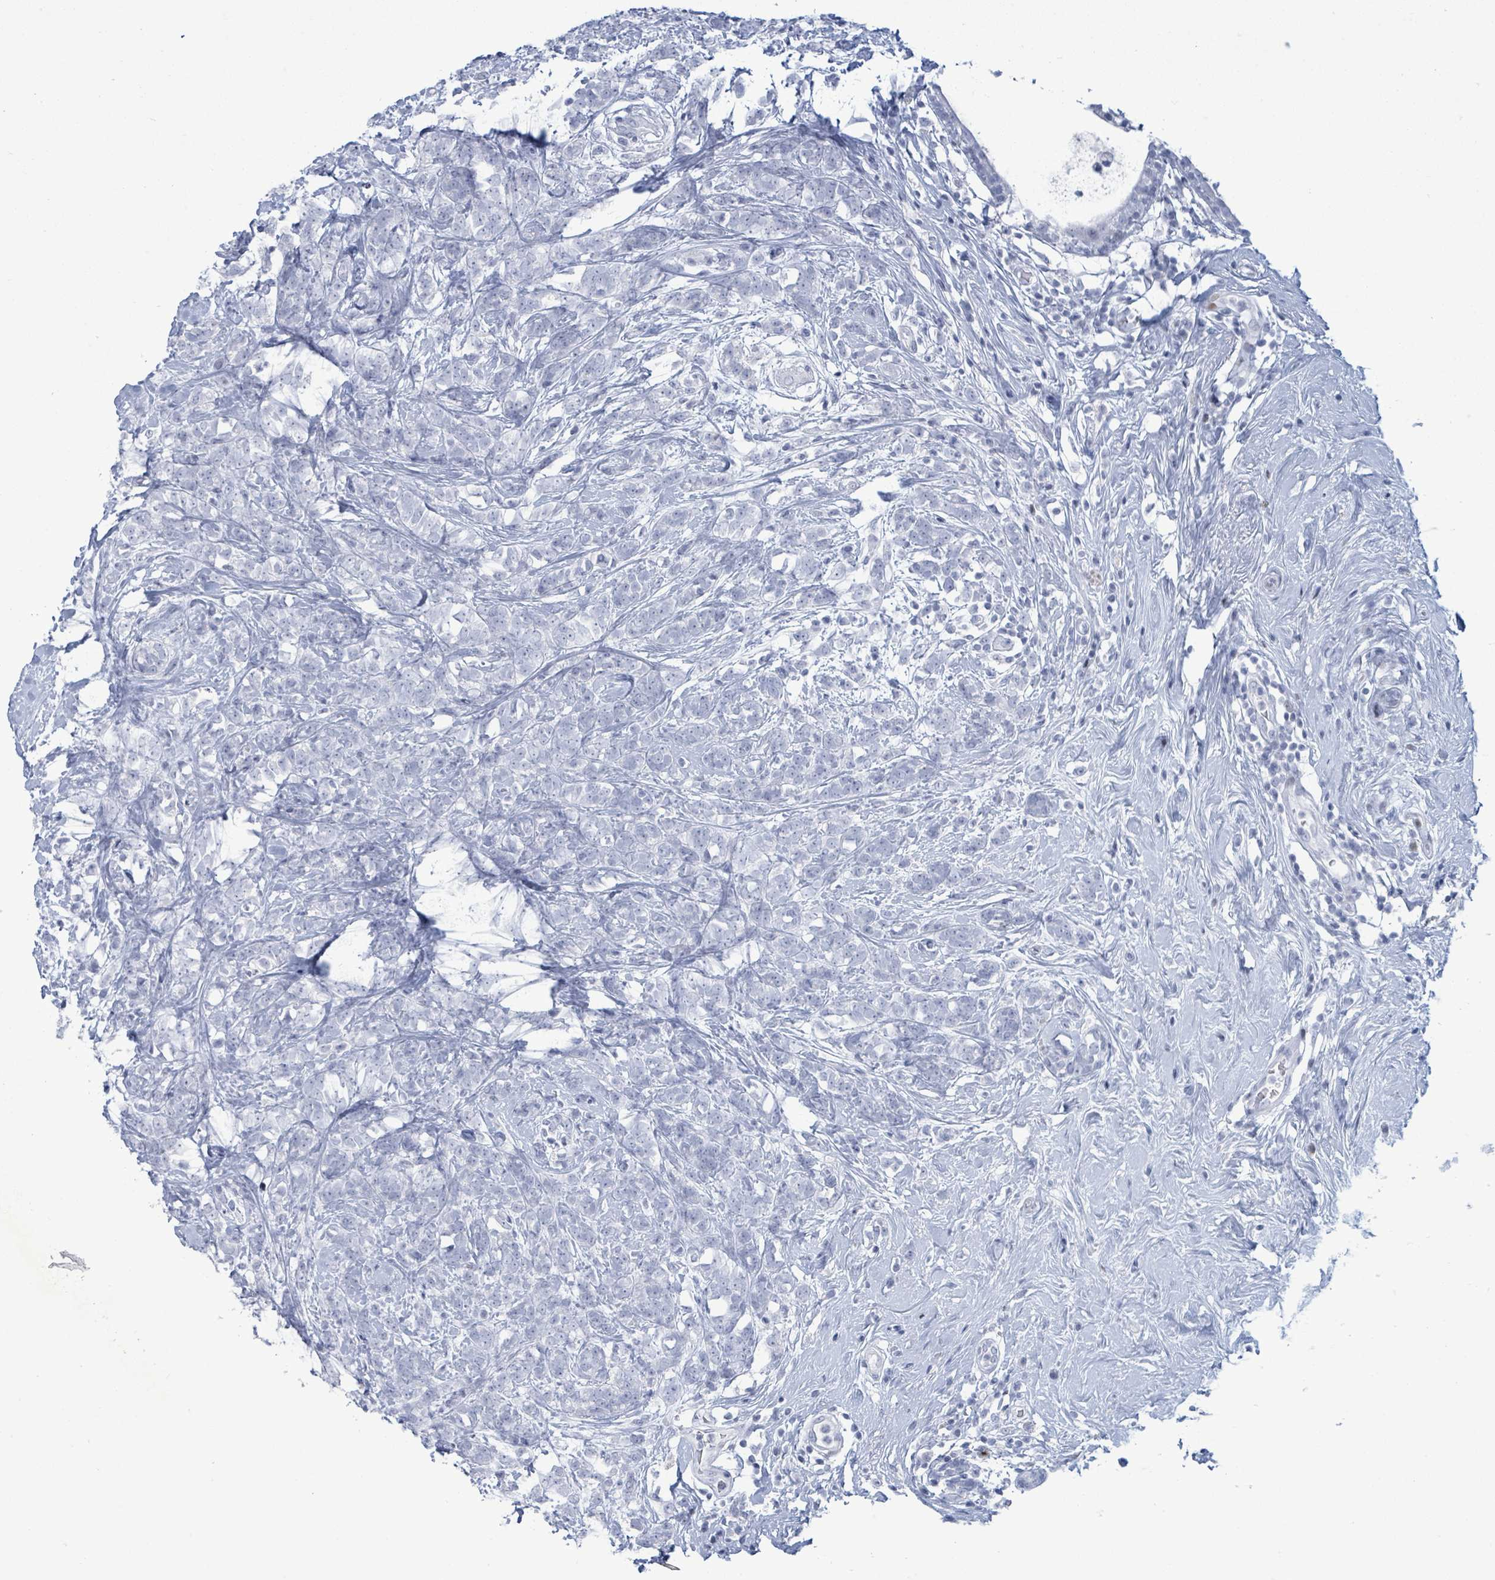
{"staining": {"intensity": "negative", "quantity": "none", "location": "none"}, "tissue": "breast cancer", "cell_type": "Tumor cells", "image_type": "cancer", "snomed": [{"axis": "morphology", "description": "Lobular carcinoma"}, {"axis": "topography", "description": "Breast"}], "caption": "Immunohistochemical staining of breast cancer (lobular carcinoma) displays no significant staining in tumor cells.", "gene": "MALL", "patient": {"sex": "female", "age": 58}}